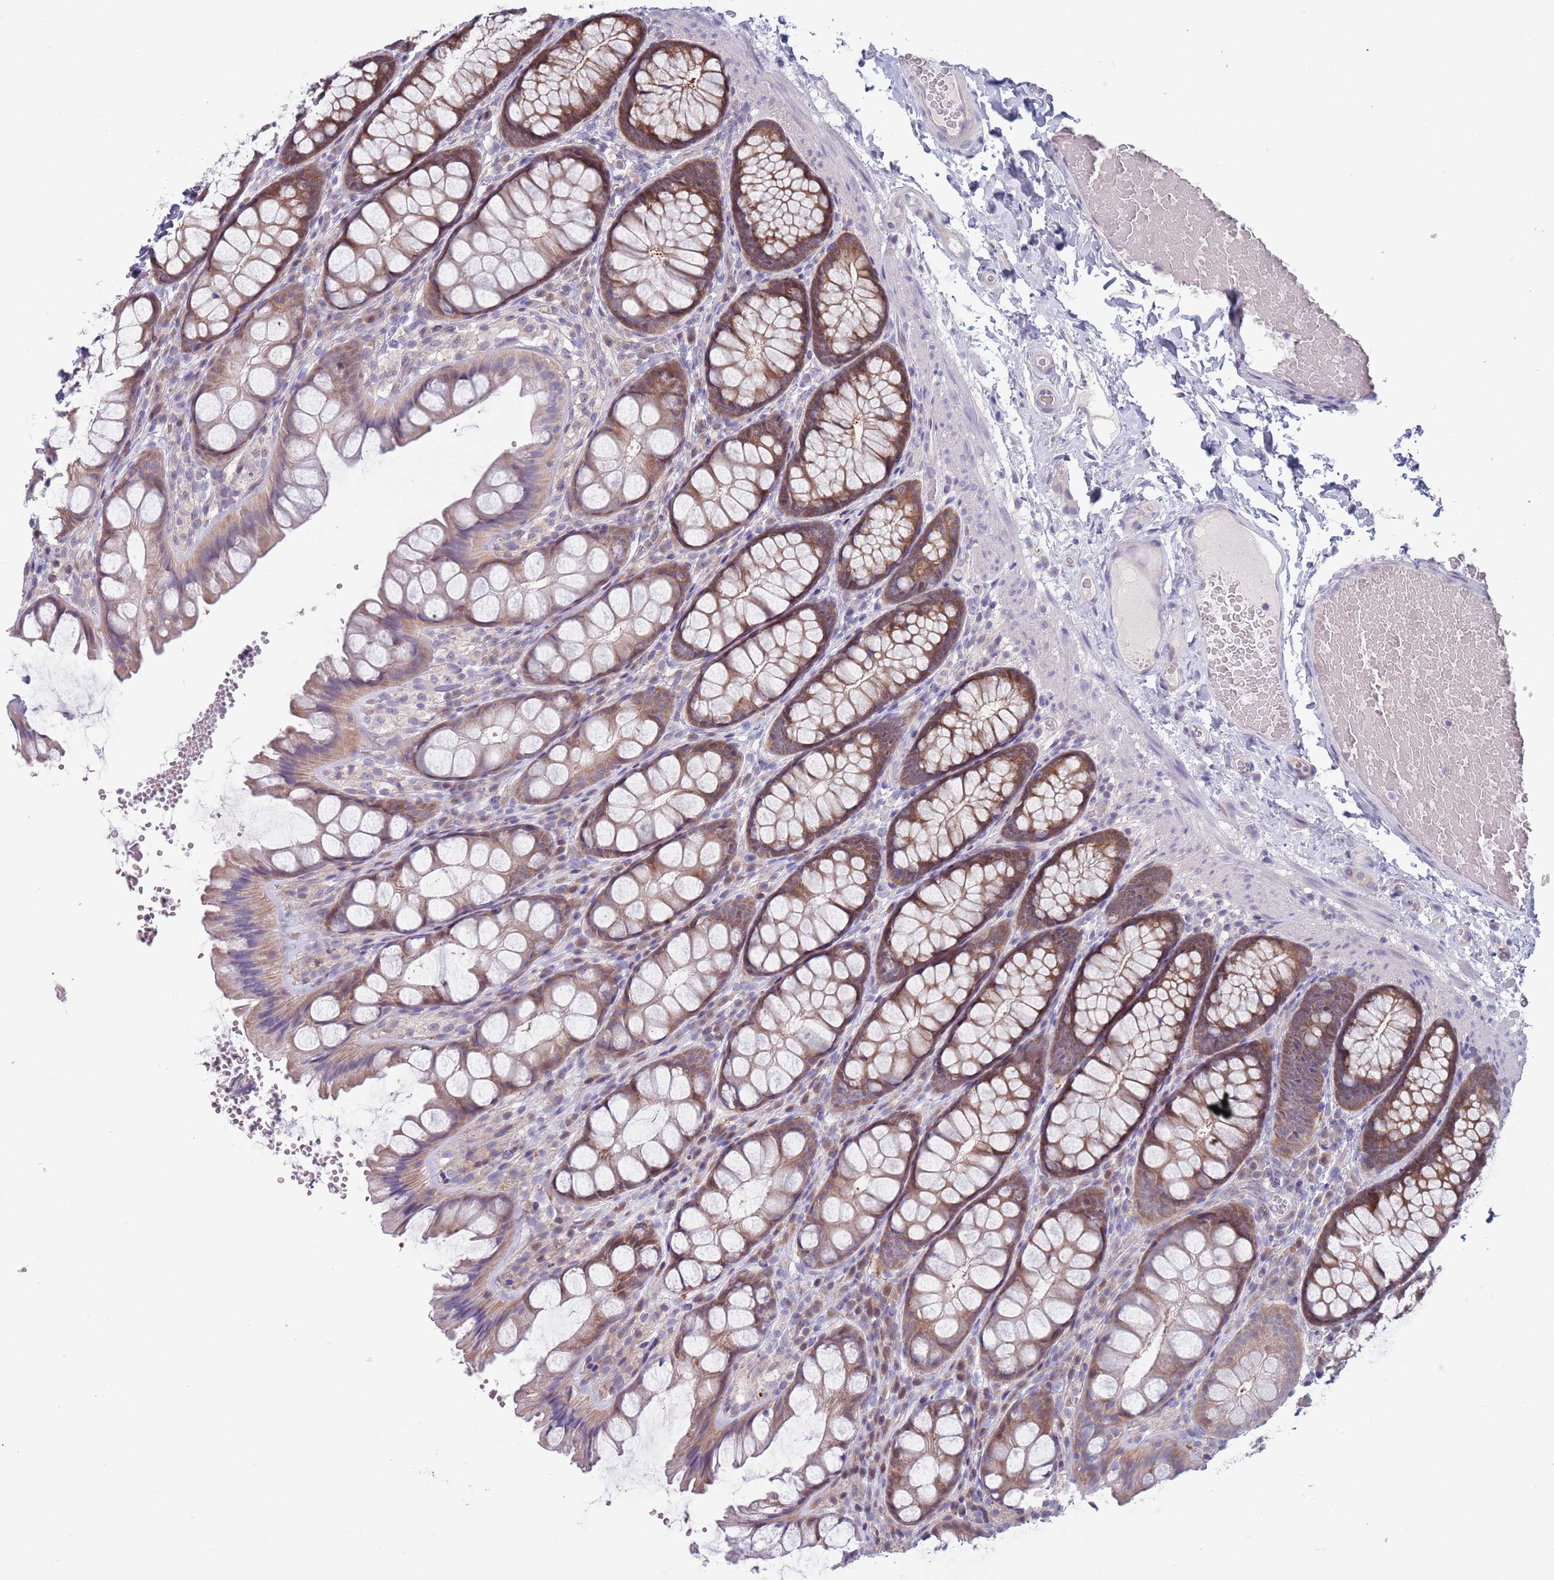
{"staining": {"intensity": "negative", "quantity": "none", "location": "none"}, "tissue": "colon", "cell_type": "Endothelial cells", "image_type": "normal", "snomed": [{"axis": "morphology", "description": "Normal tissue, NOS"}, {"axis": "topography", "description": "Colon"}], "caption": "Colon was stained to show a protein in brown. There is no significant staining in endothelial cells. Brightfield microscopy of IHC stained with DAB (3,3'-diaminobenzidine) (brown) and hematoxylin (blue), captured at high magnification.", "gene": "CLNS1A", "patient": {"sex": "male", "age": 47}}